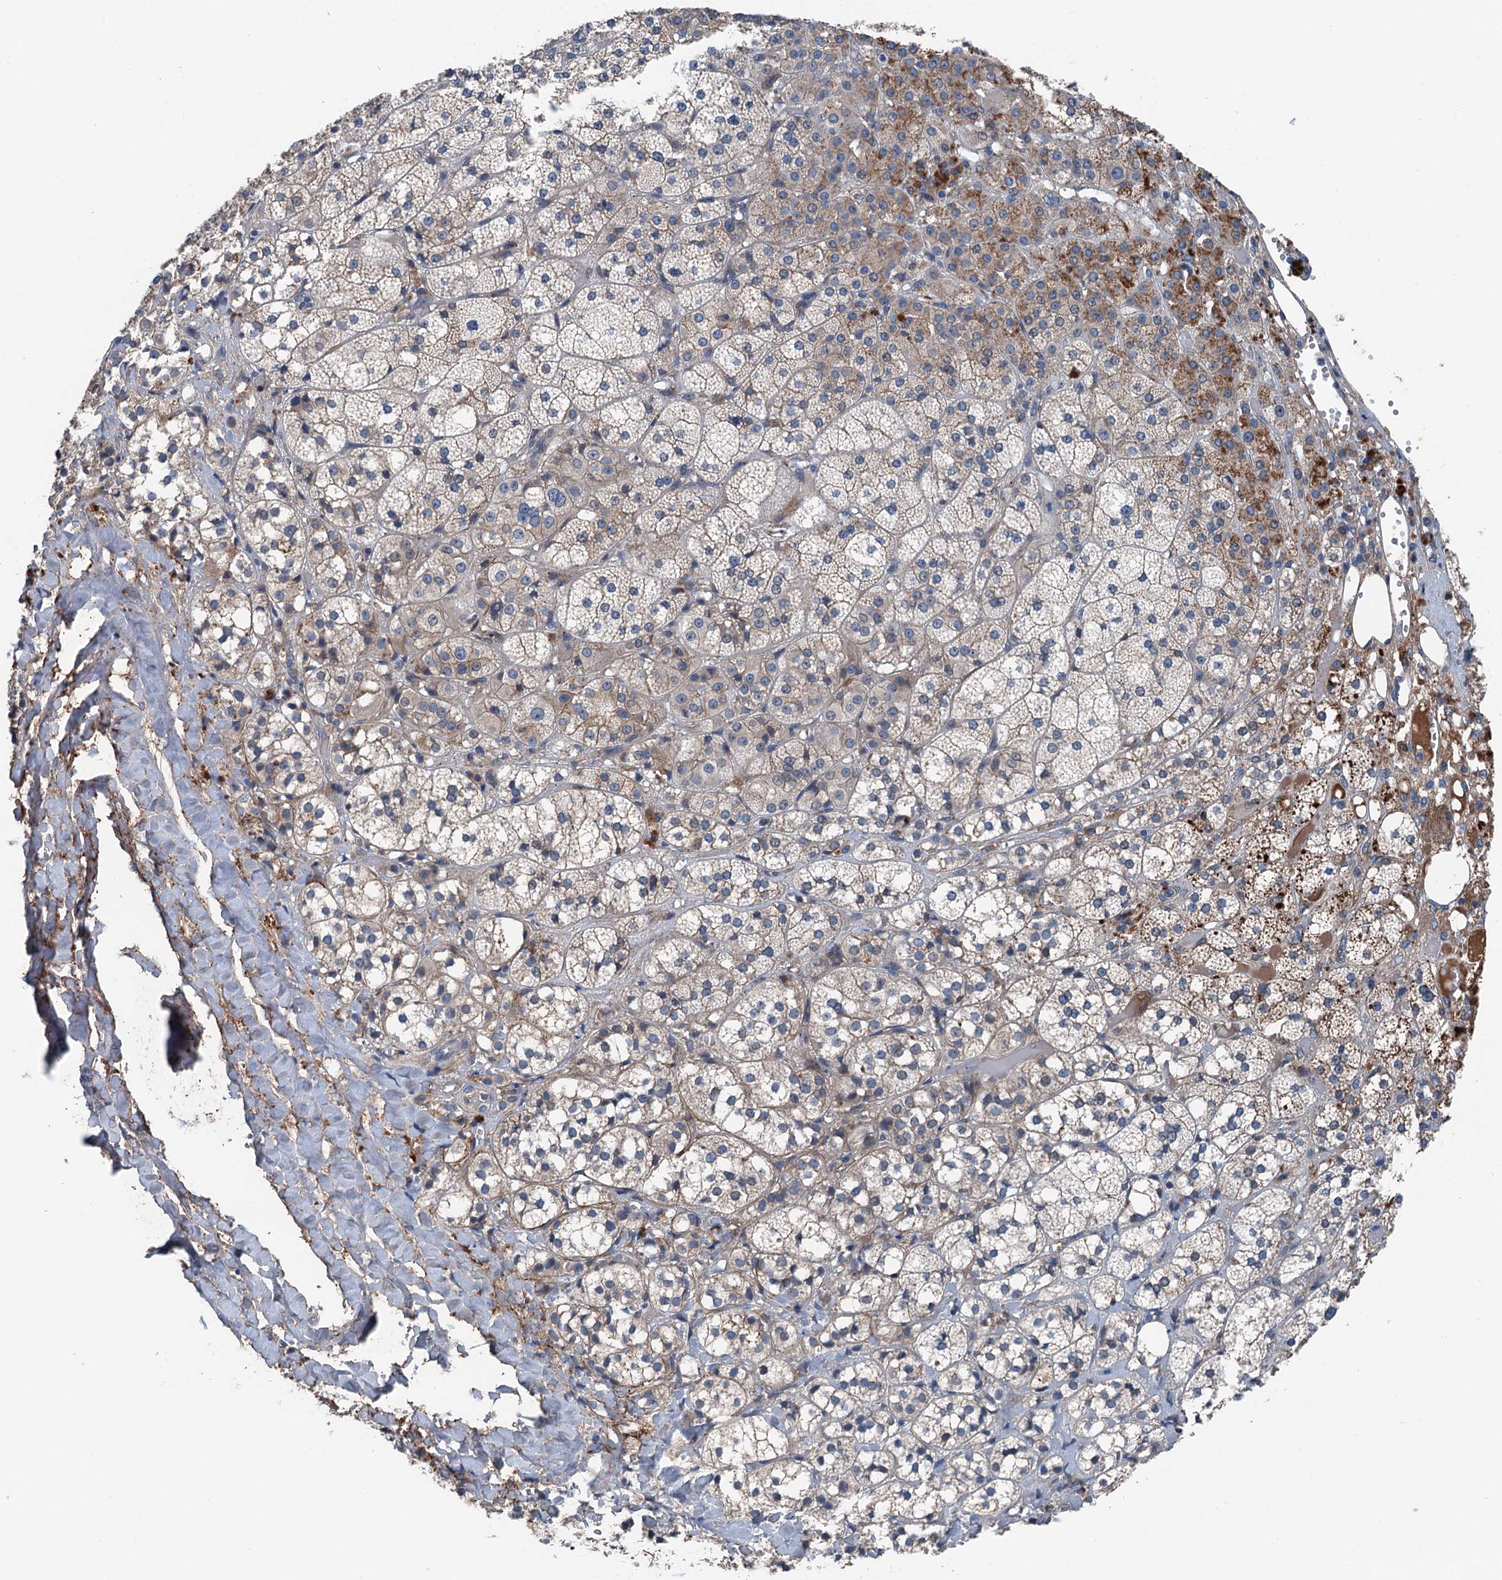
{"staining": {"intensity": "strong", "quantity": "<25%", "location": "cytoplasmic/membranous"}, "tissue": "adrenal gland", "cell_type": "Glandular cells", "image_type": "normal", "snomed": [{"axis": "morphology", "description": "Normal tissue, NOS"}, {"axis": "topography", "description": "Adrenal gland"}], "caption": "Immunohistochemistry (DAB (3,3'-diaminobenzidine)) staining of benign human adrenal gland reveals strong cytoplasmic/membranous protein staining in approximately <25% of glandular cells.", "gene": "SLC2A10", "patient": {"sex": "female", "age": 61}}